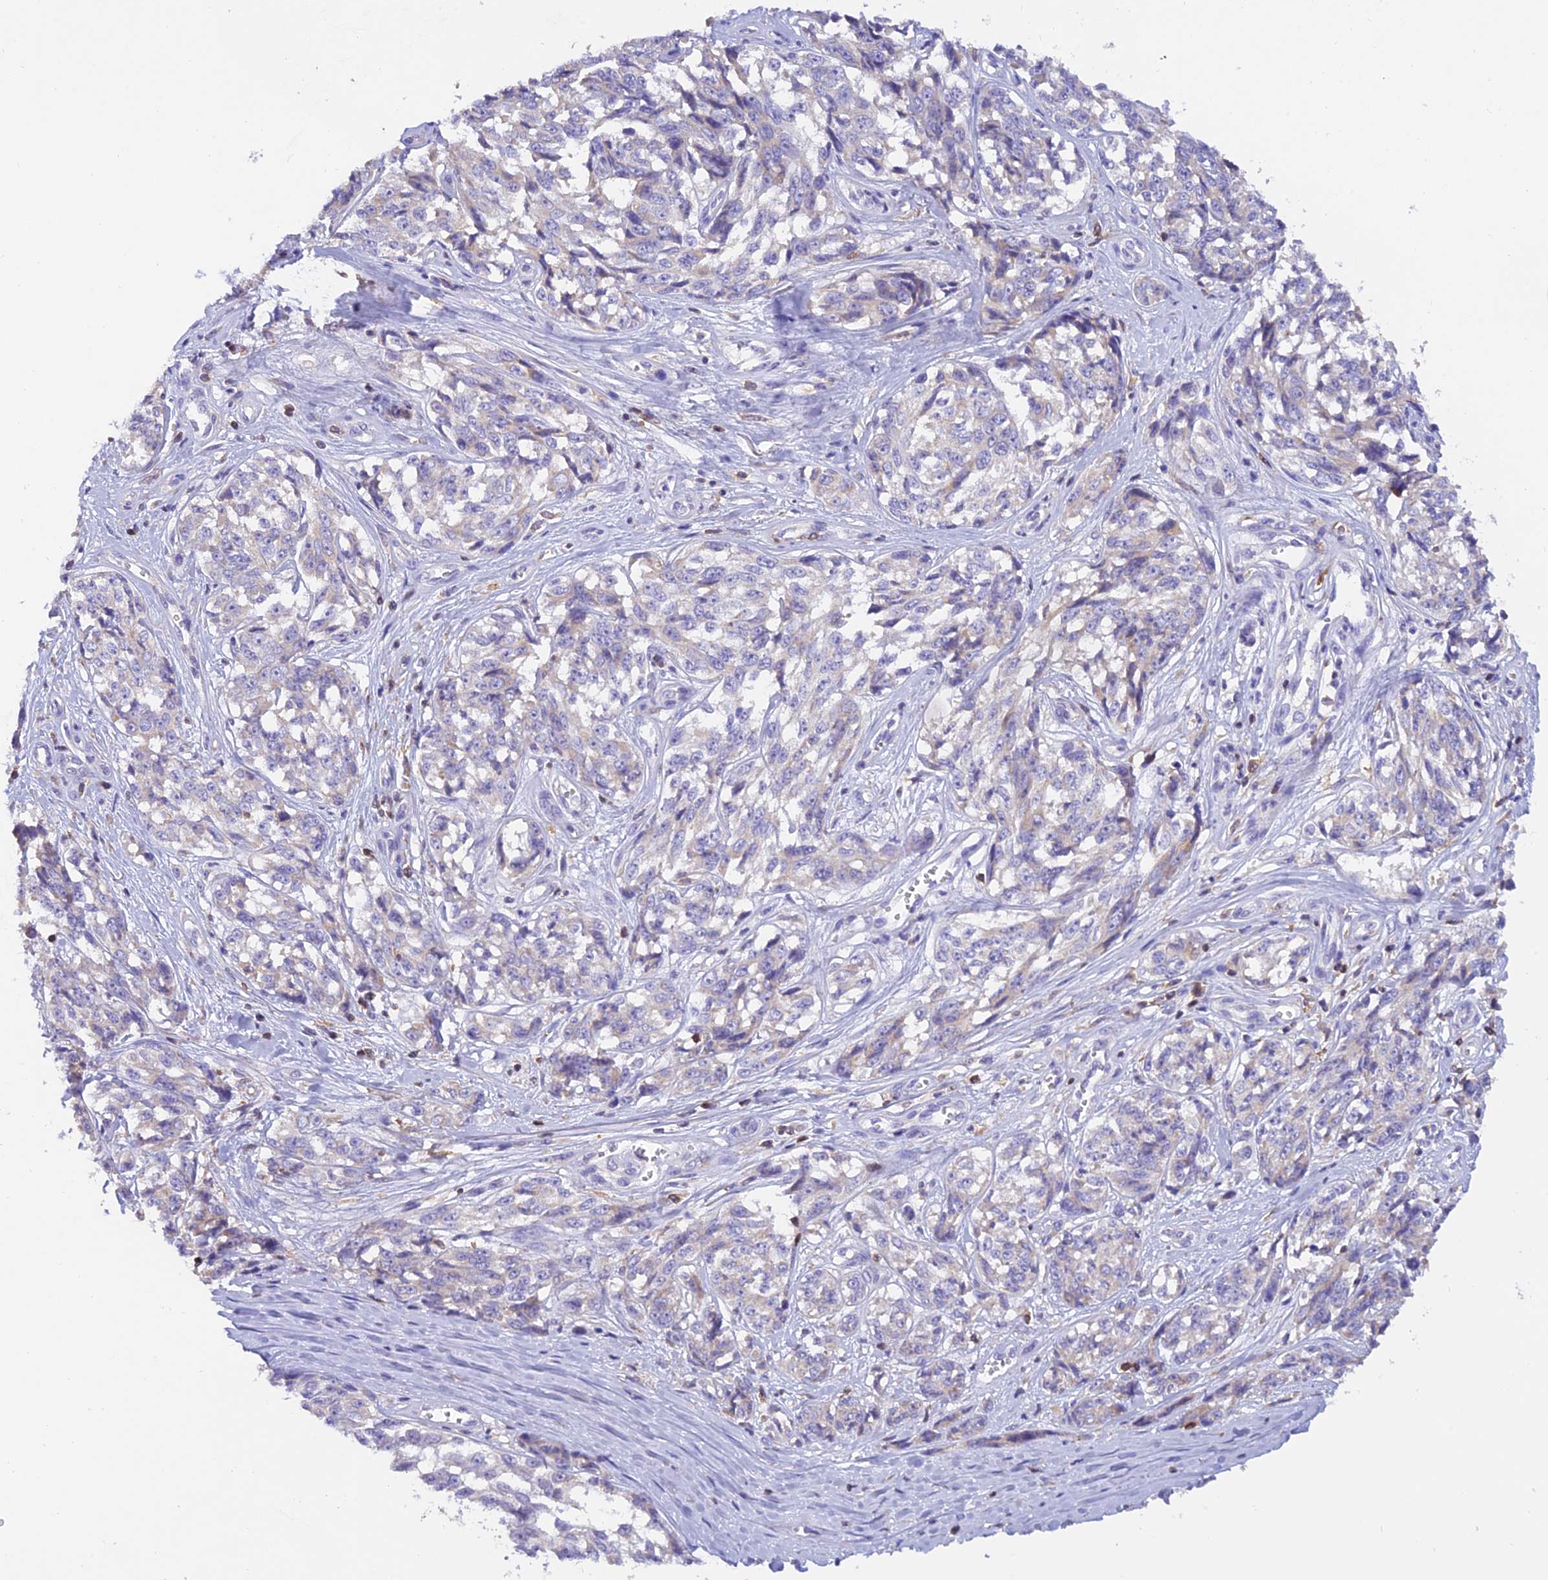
{"staining": {"intensity": "negative", "quantity": "none", "location": "none"}, "tissue": "melanoma", "cell_type": "Tumor cells", "image_type": "cancer", "snomed": [{"axis": "morphology", "description": "Malignant melanoma, NOS"}, {"axis": "topography", "description": "Skin"}], "caption": "There is no significant expression in tumor cells of melanoma.", "gene": "LPXN", "patient": {"sex": "female", "age": 64}}